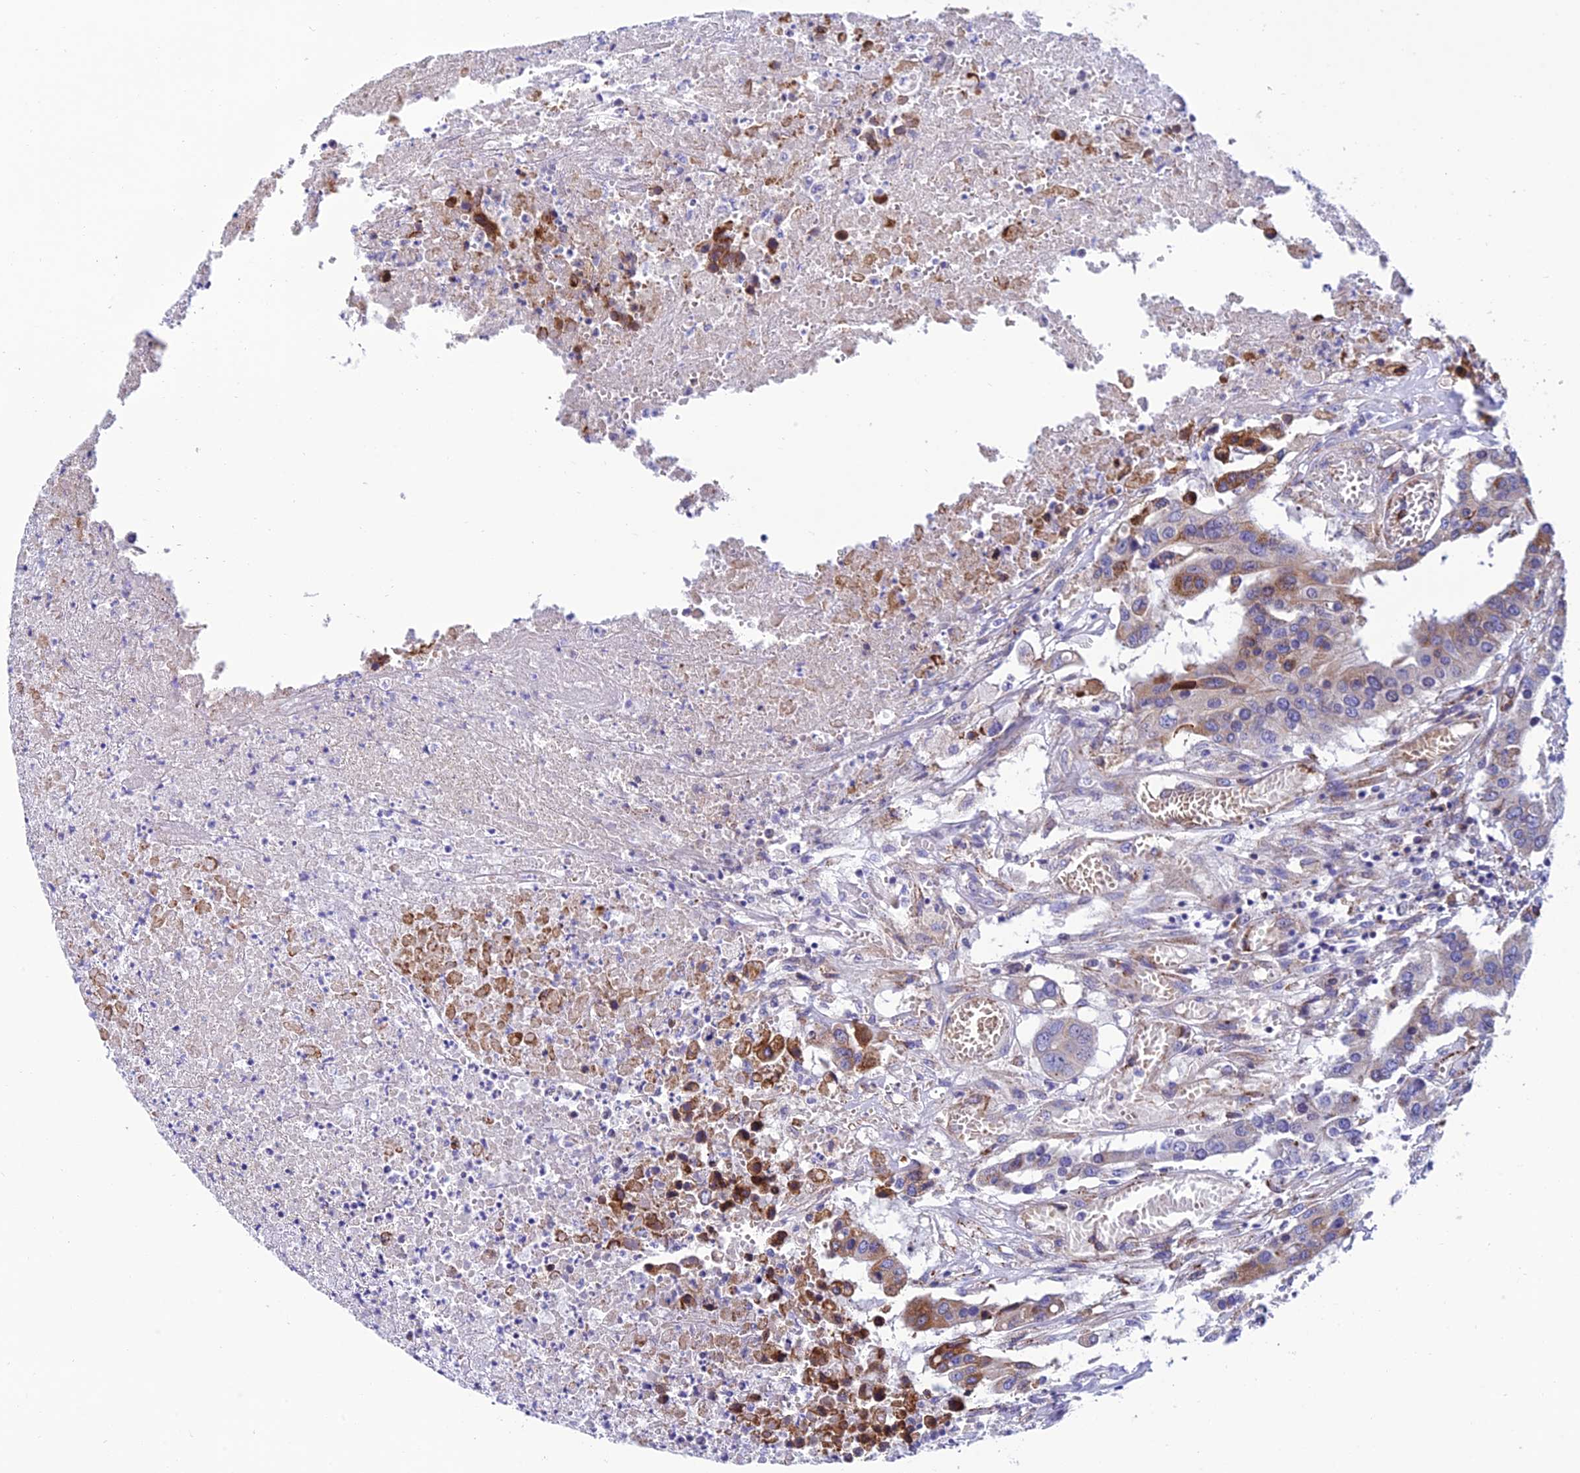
{"staining": {"intensity": "moderate", "quantity": "<25%", "location": "cytoplasmic/membranous"}, "tissue": "colorectal cancer", "cell_type": "Tumor cells", "image_type": "cancer", "snomed": [{"axis": "morphology", "description": "Adenocarcinoma, NOS"}, {"axis": "topography", "description": "Colon"}], "caption": "Immunohistochemical staining of colorectal cancer (adenocarcinoma) demonstrates low levels of moderate cytoplasmic/membranous protein expression in about <25% of tumor cells.", "gene": "MACIR", "patient": {"sex": "male", "age": 77}}